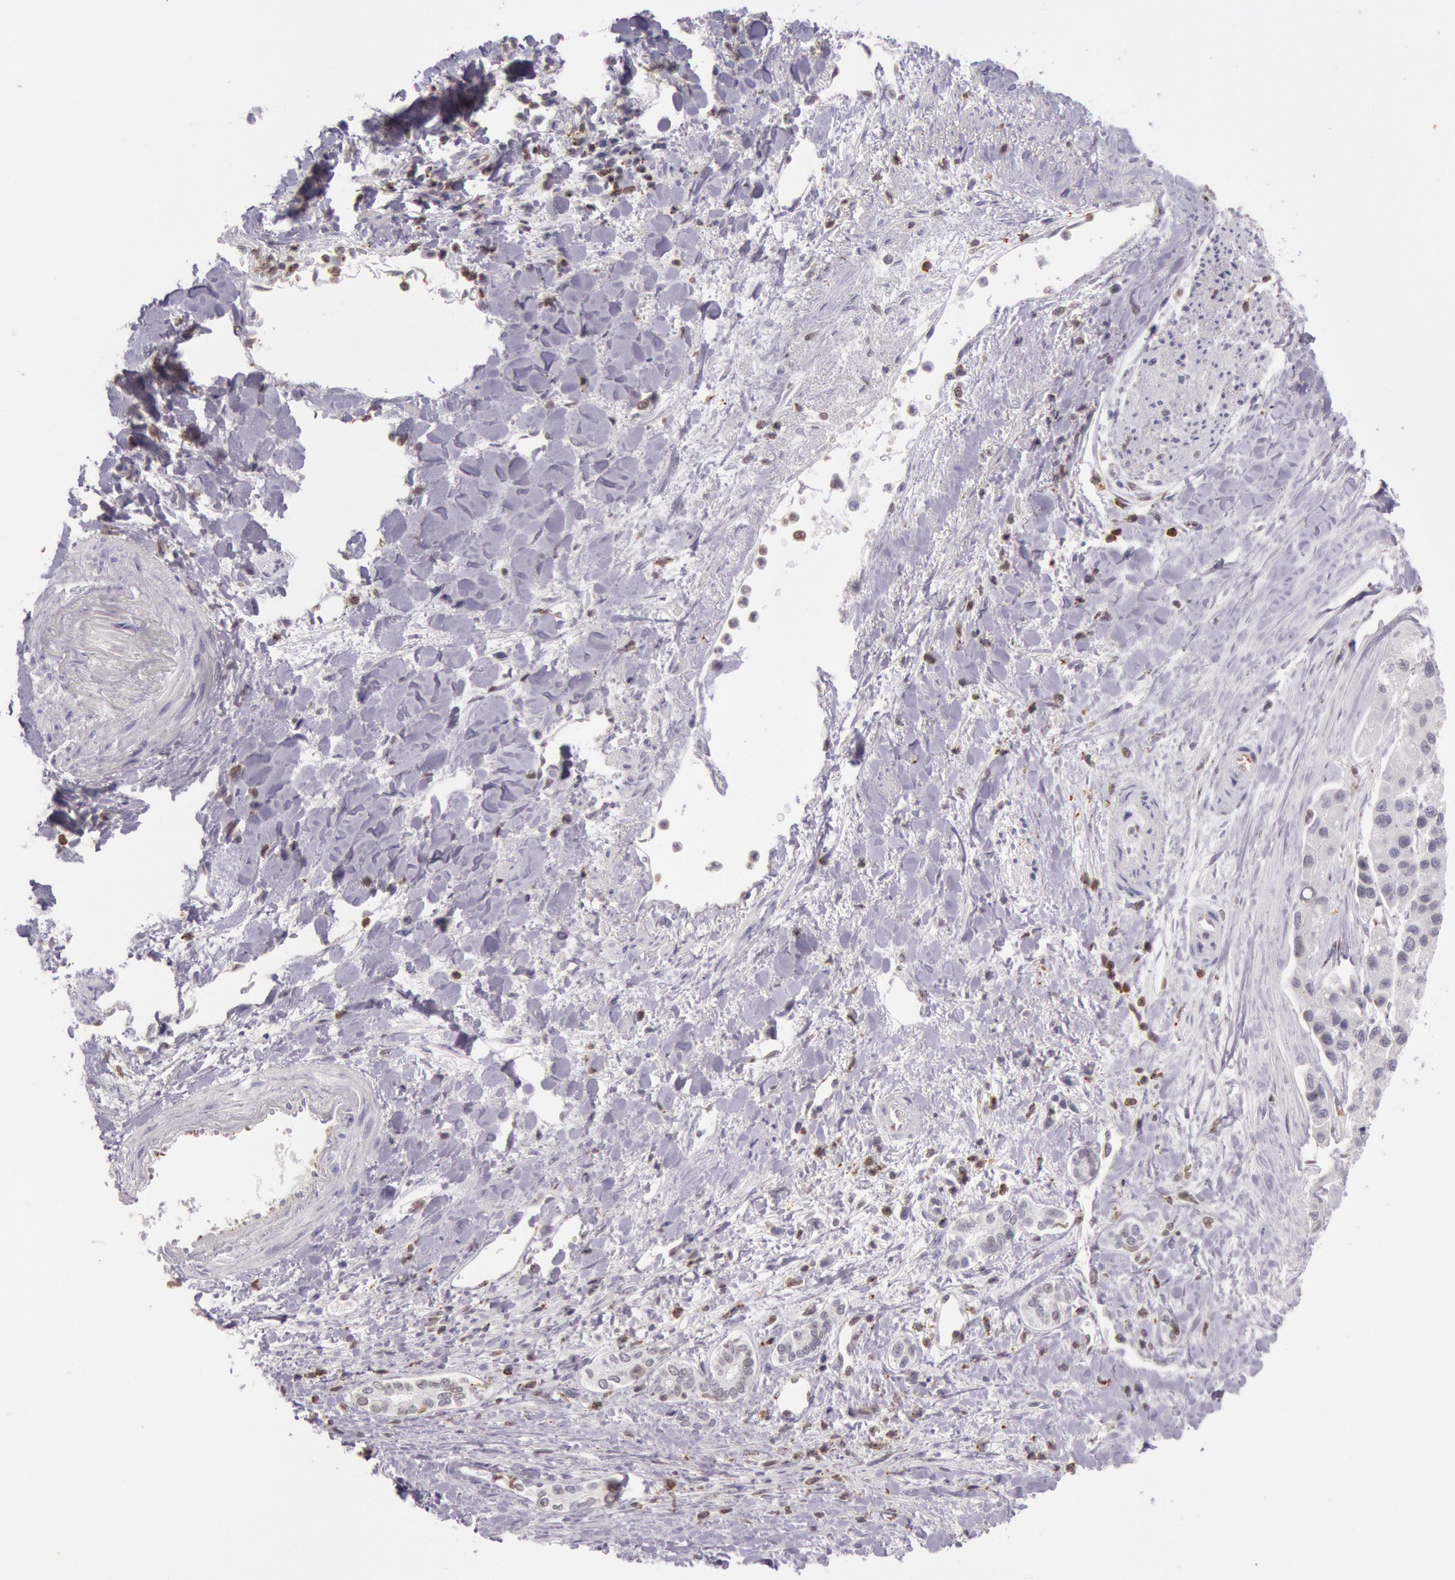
{"staining": {"intensity": "negative", "quantity": "none", "location": "none"}, "tissue": "liver cancer", "cell_type": "Tumor cells", "image_type": "cancer", "snomed": [{"axis": "morphology", "description": "Carcinoma, Hepatocellular, NOS"}, {"axis": "topography", "description": "Liver"}], "caption": "High power microscopy image of an IHC photomicrograph of hepatocellular carcinoma (liver), revealing no significant staining in tumor cells.", "gene": "HIF1A", "patient": {"sex": "female", "age": 85}}